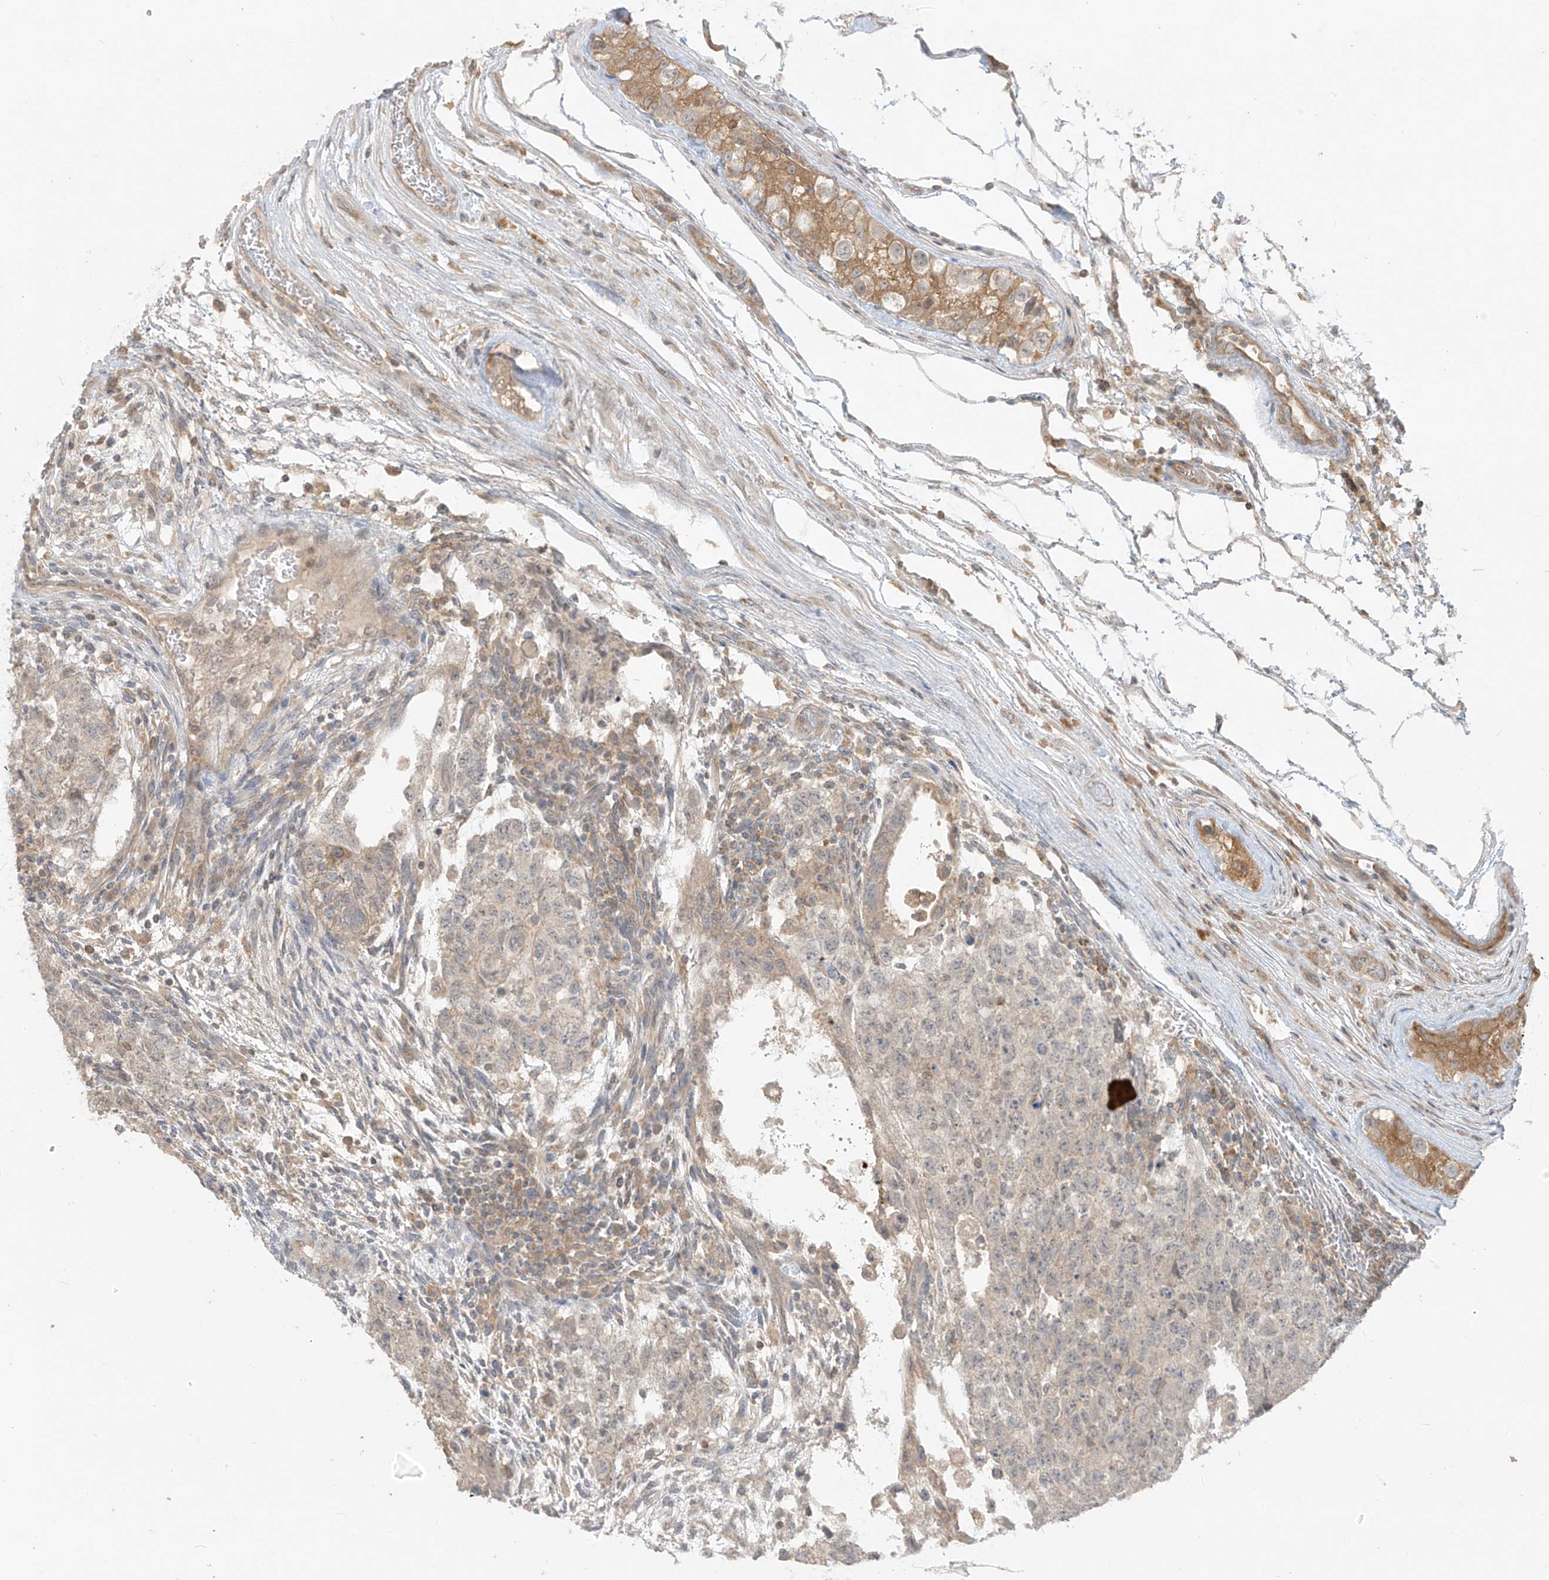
{"staining": {"intensity": "negative", "quantity": "none", "location": "none"}, "tissue": "testis cancer", "cell_type": "Tumor cells", "image_type": "cancer", "snomed": [{"axis": "morphology", "description": "Normal tissue, NOS"}, {"axis": "morphology", "description": "Carcinoma, Embryonal, NOS"}, {"axis": "topography", "description": "Testis"}], "caption": "High power microscopy photomicrograph of an immunohistochemistry (IHC) histopathology image of testis cancer, revealing no significant staining in tumor cells. (Brightfield microscopy of DAB immunohistochemistry (IHC) at high magnification).", "gene": "ANGEL2", "patient": {"sex": "male", "age": 36}}